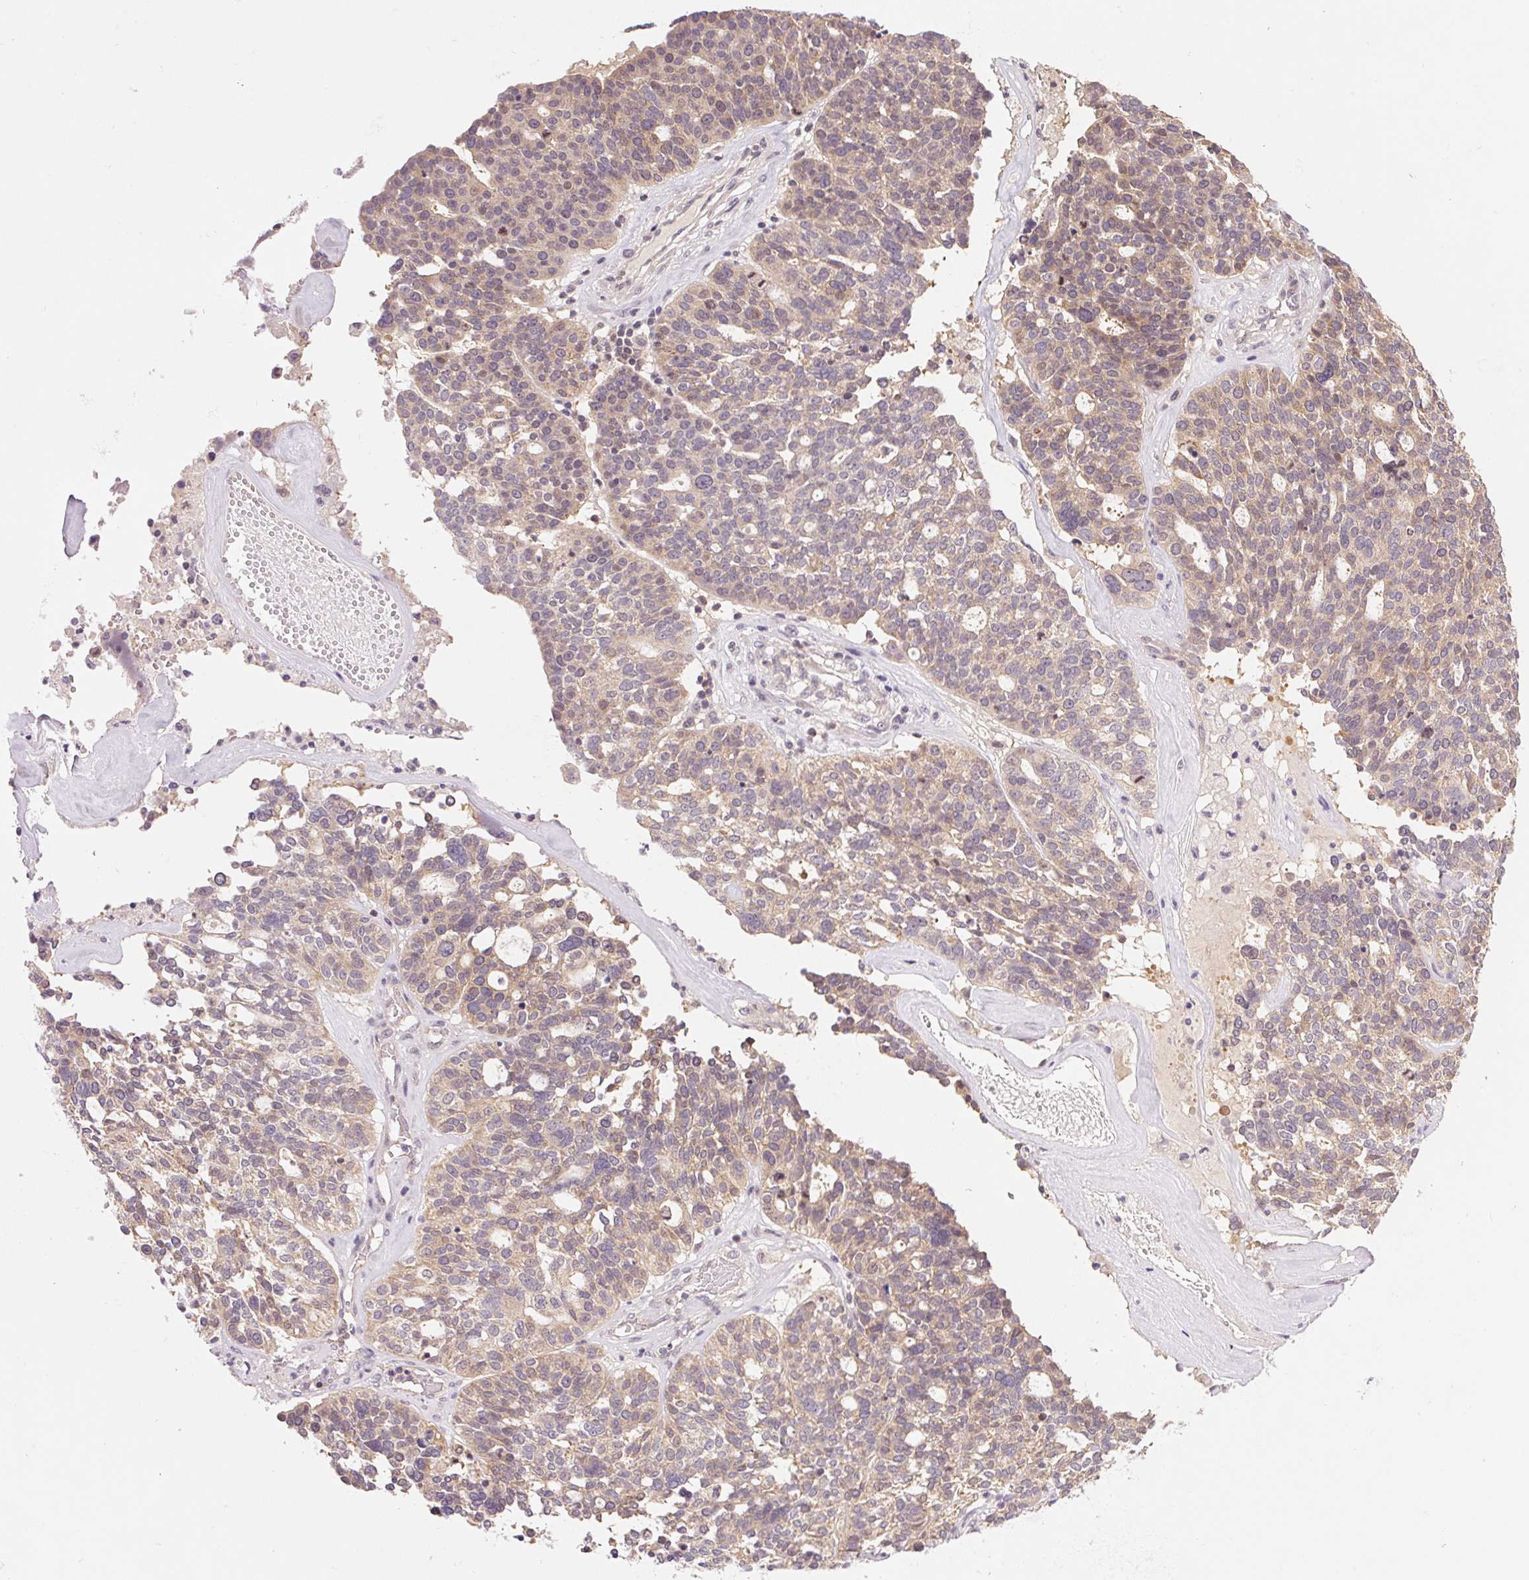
{"staining": {"intensity": "weak", "quantity": "25%-75%", "location": "cytoplasmic/membranous"}, "tissue": "ovarian cancer", "cell_type": "Tumor cells", "image_type": "cancer", "snomed": [{"axis": "morphology", "description": "Cystadenocarcinoma, serous, NOS"}, {"axis": "topography", "description": "Ovary"}], "caption": "Immunohistochemical staining of serous cystadenocarcinoma (ovarian) shows weak cytoplasmic/membranous protein staining in about 25%-75% of tumor cells.", "gene": "BNIP5", "patient": {"sex": "female", "age": 59}}